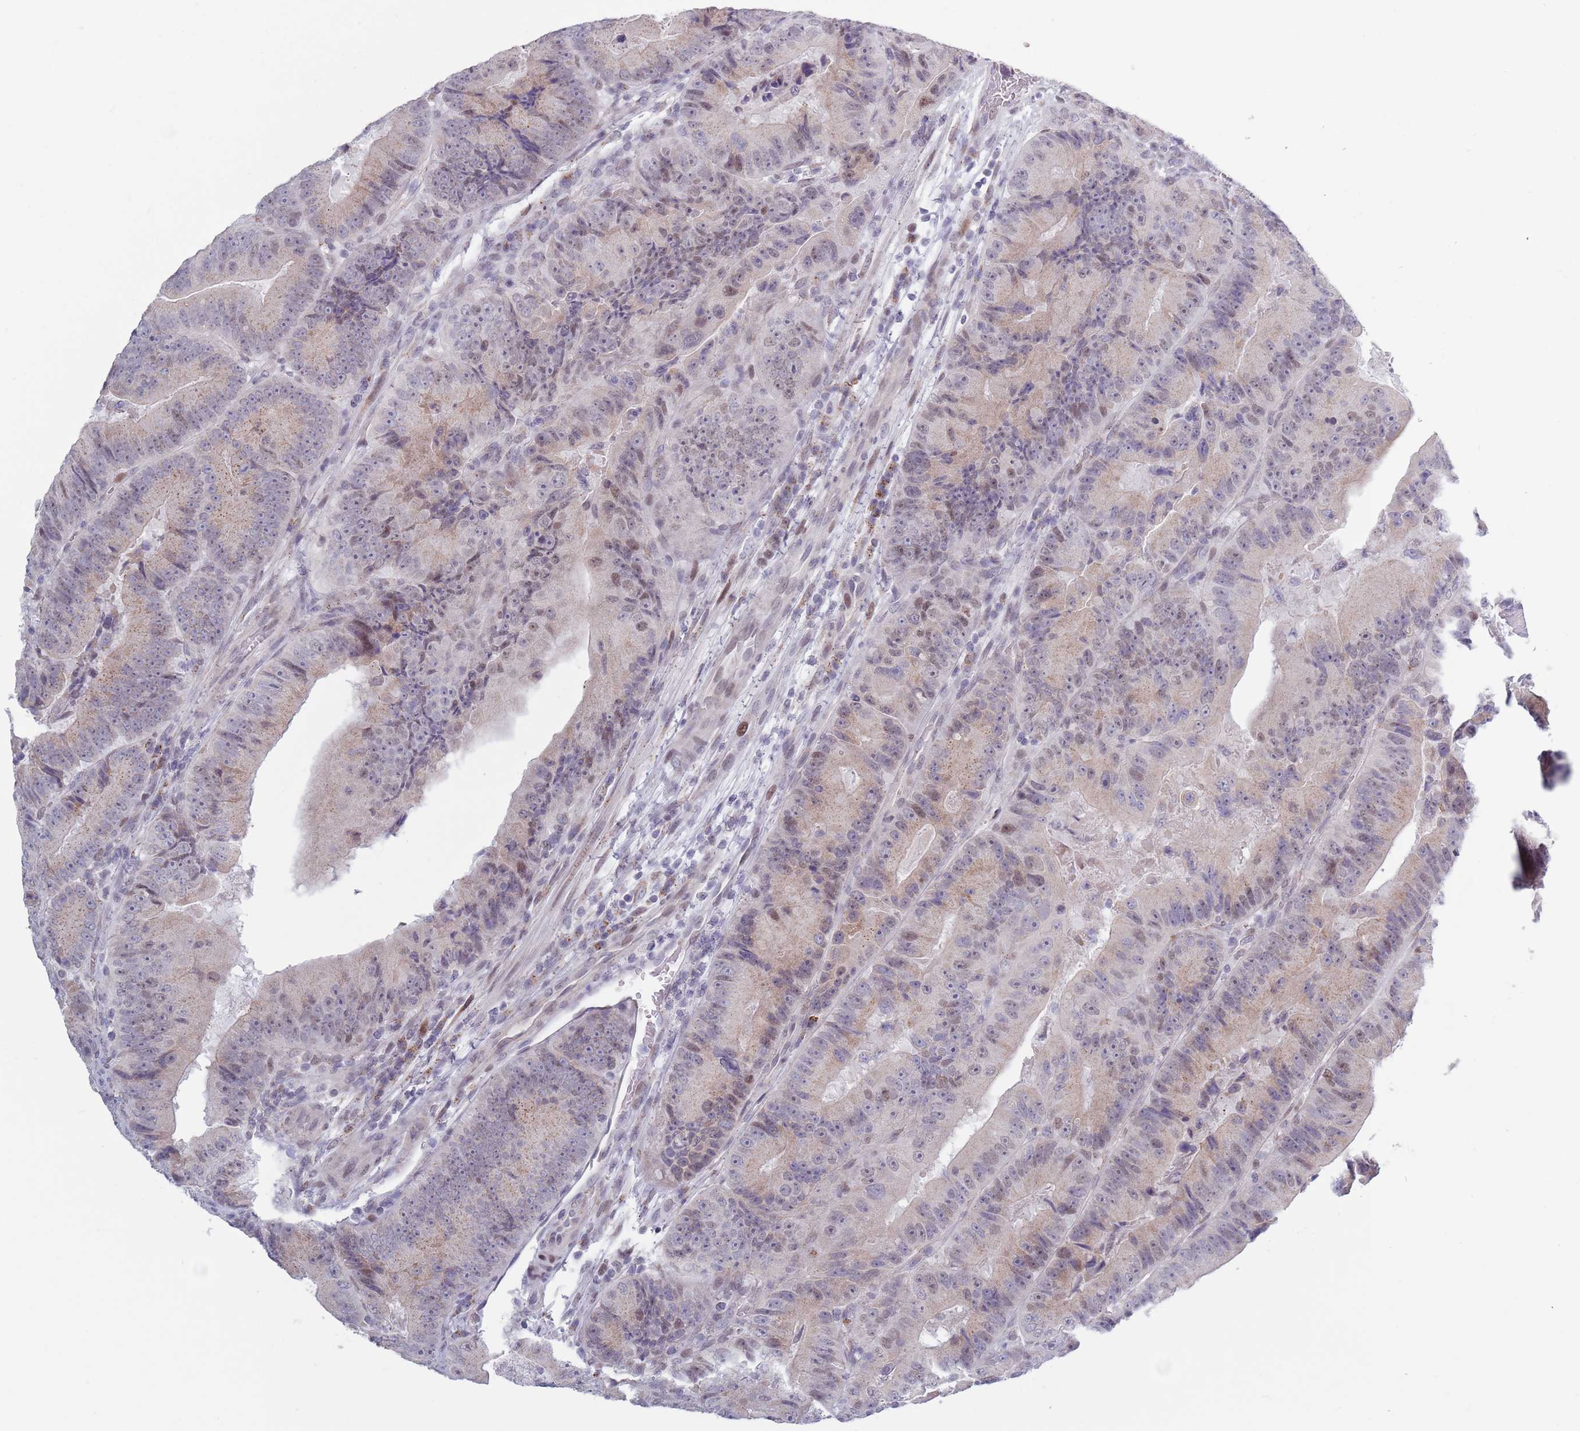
{"staining": {"intensity": "weak", "quantity": "25%-75%", "location": "cytoplasmic/membranous,nuclear"}, "tissue": "colorectal cancer", "cell_type": "Tumor cells", "image_type": "cancer", "snomed": [{"axis": "morphology", "description": "Adenocarcinoma, NOS"}, {"axis": "topography", "description": "Colon"}], "caption": "High-power microscopy captured an immunohistochemistry (IHC) micrograph of colorectal adenocarcinoma, revealing weak cytoplasmic/membranous and nuclear staining in approximately 25%-75% of tumor cells. (brown staining indicates protein expression, while blue staining denotes nuclei).", "gene": "ZKSCAN2", "patient": {"sex": "female", "age": 86}}